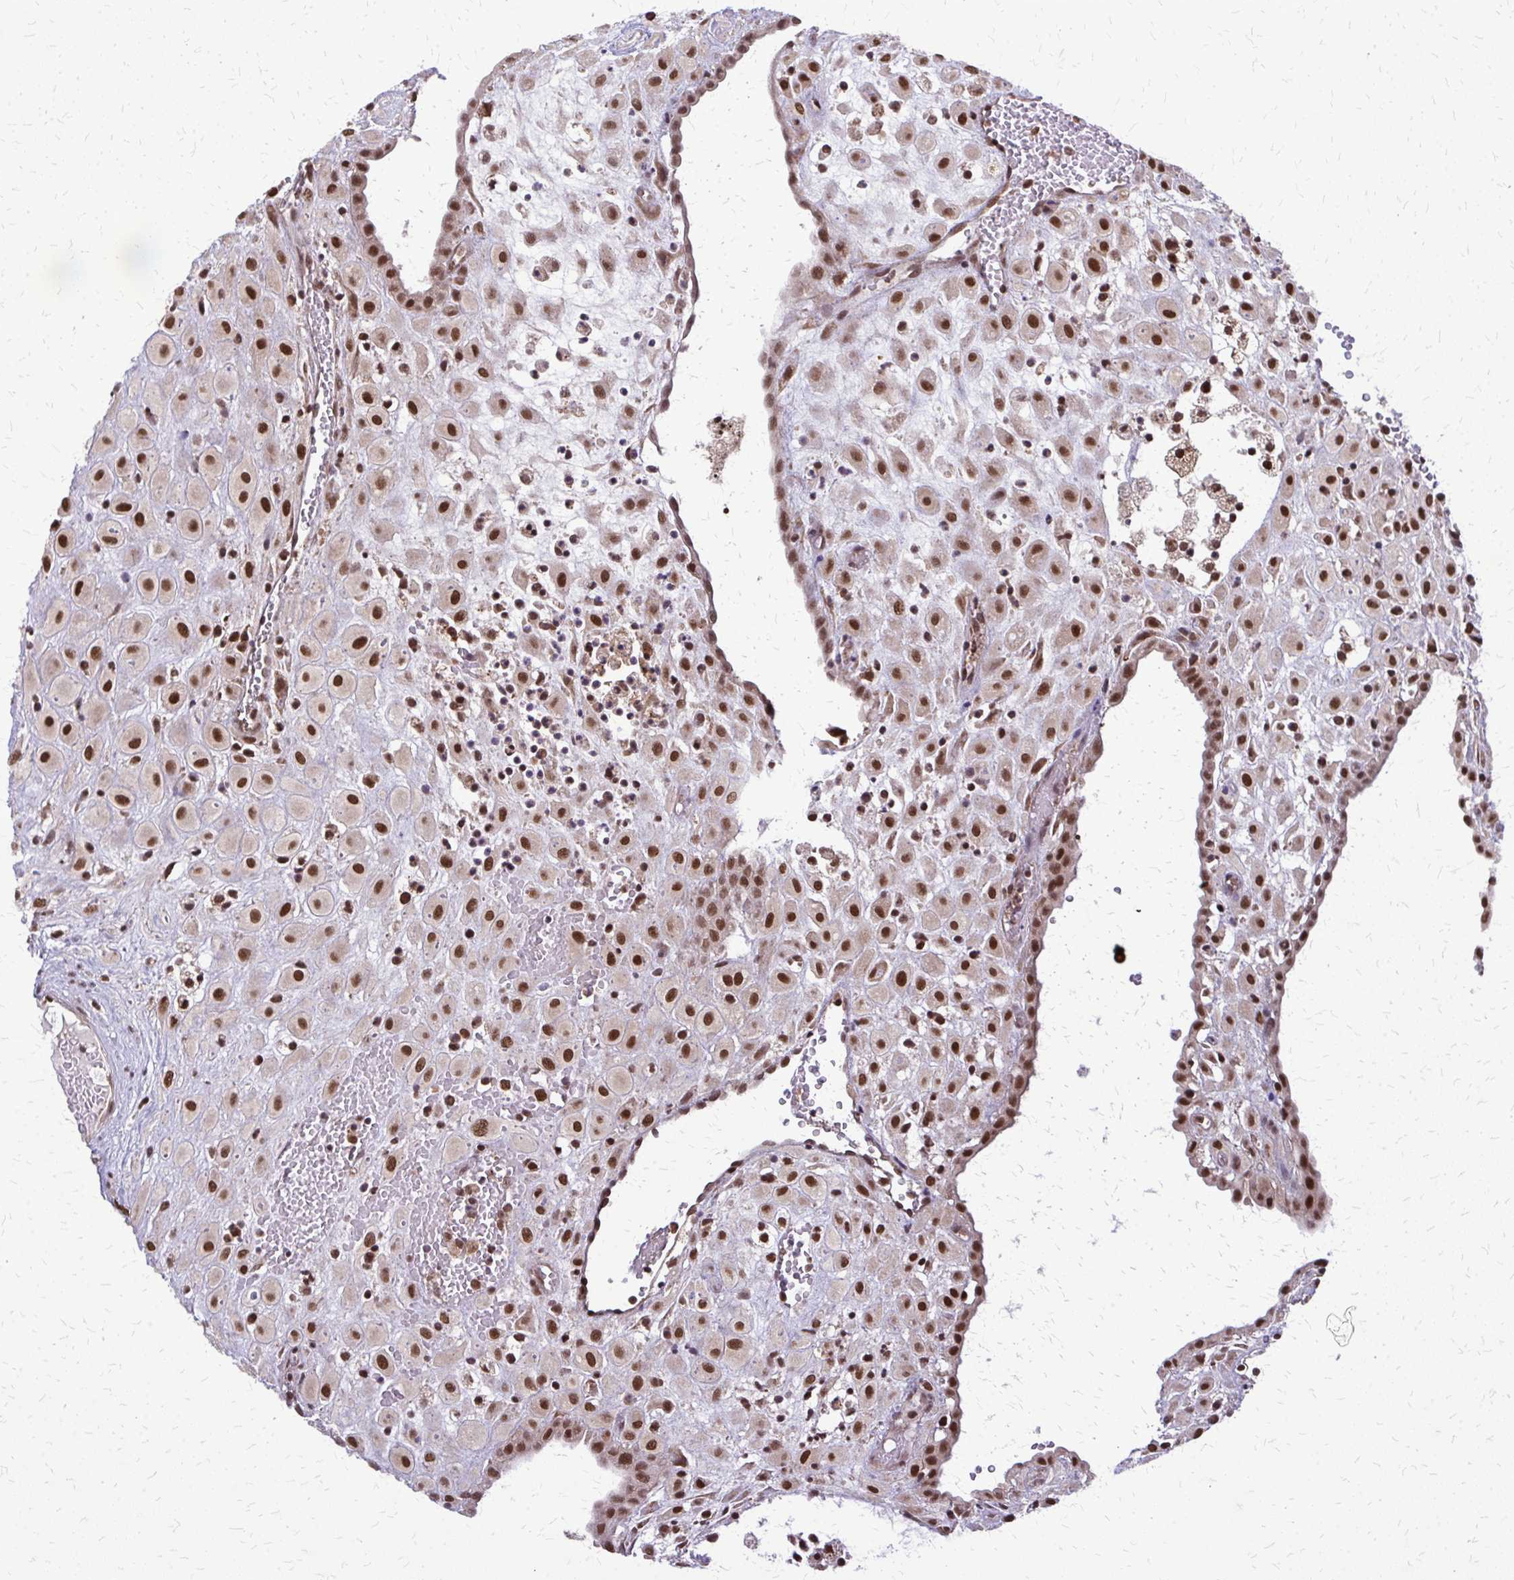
{"staining": {"intensity": "strong", "quantity": ">75%", "location": "nuclear"}, "tissue": "placenta", "cell_type": "Decidual cells", "image_type": "normal", "snomed": [{"axis": "morphology", "description": "Normal tissue, NOS"}, {"axis": "topography", "description": "Placenta"}], "caption": "Normal placenta was stained to show a protein in brown. There is high levels of strong nuclear positivity in approximately >75% of decidual cells.", "gene": "HDAC3", "patient": {"sex": "female", "age": 24}}